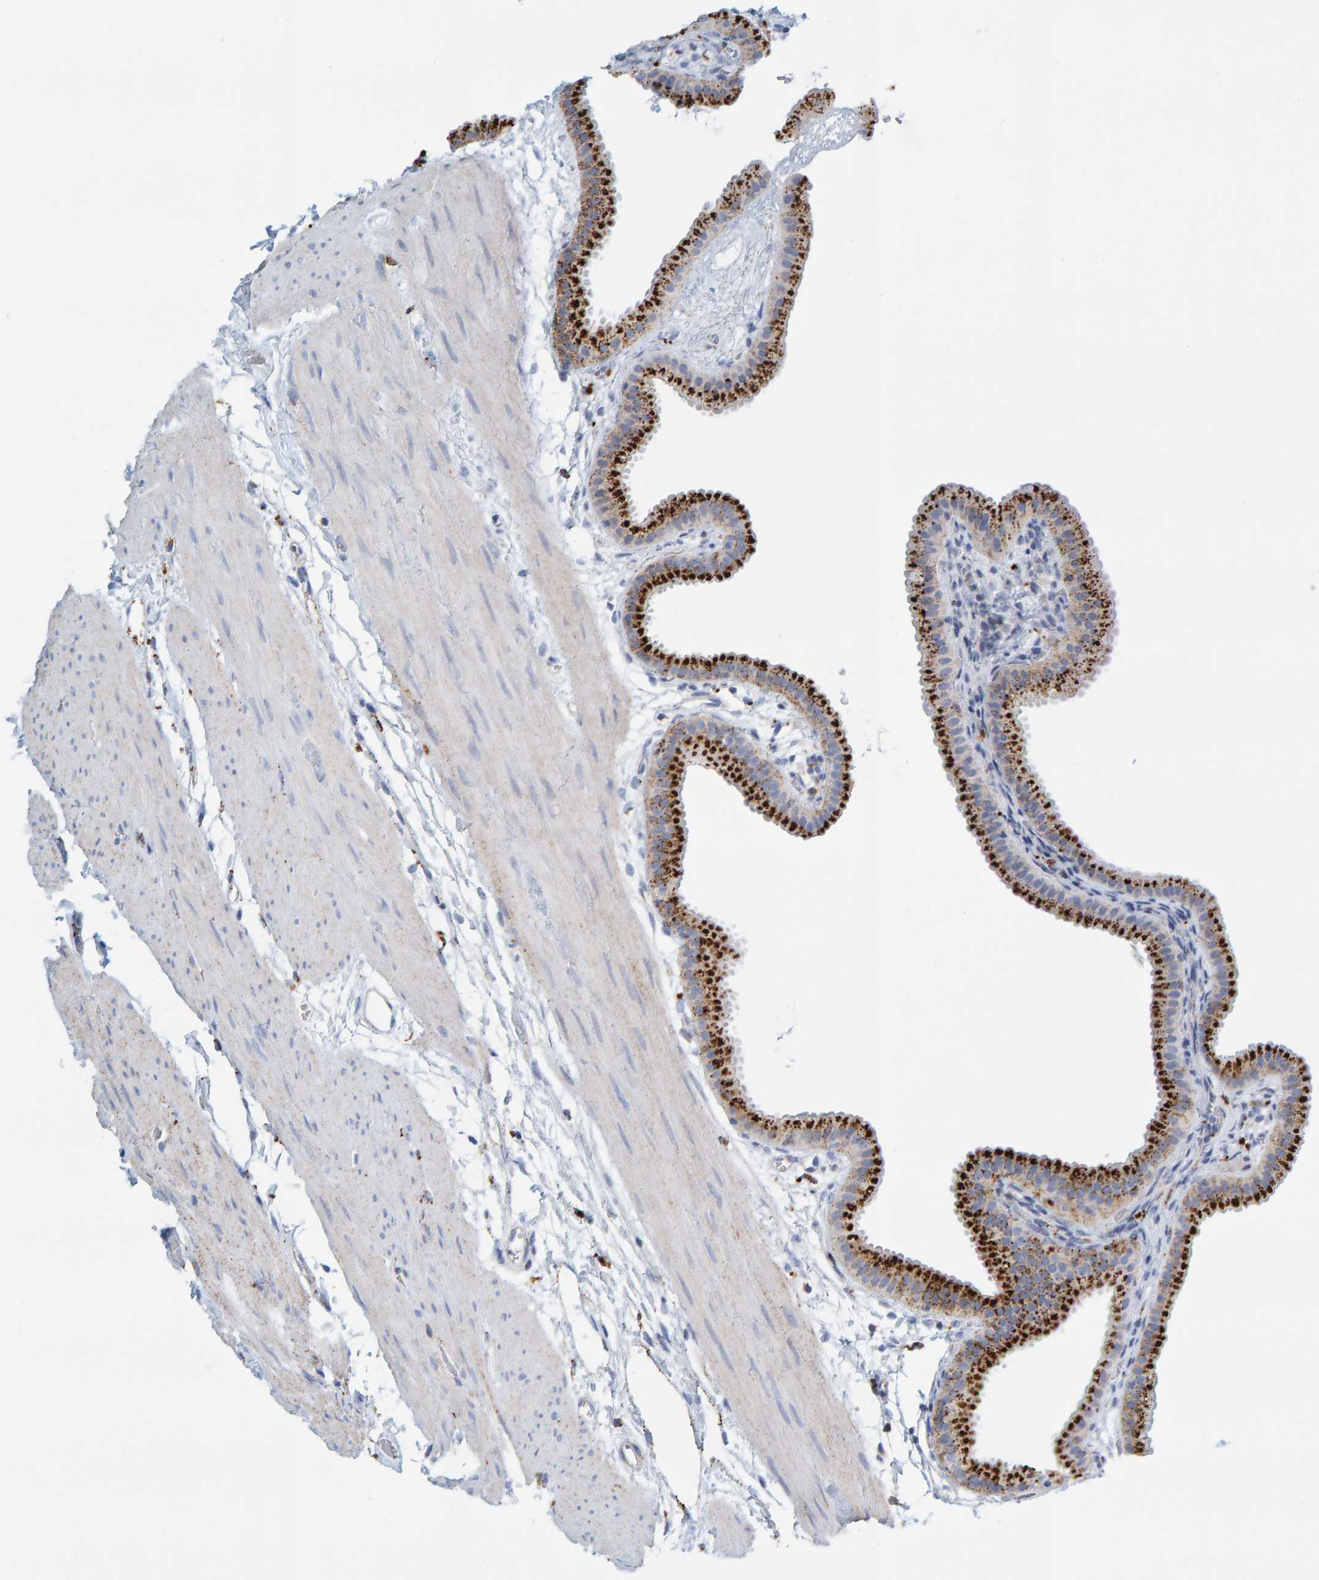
{"staining": {"intensity": "strong", "quantity": ">75%", "location": "cytoplasmic/membranous"}, "tissue": "gallbladder", "cell_type": "Glandular cells", "image_type": "normal", "snomed": [{"axis": "morphology", "description": "Normal tissue, NOS"}, {"axis": "topography", "description": "Gallbladder"}], "caption": "Immunohistochemistry of unremarkable human gallbladder demonstrates high levels of strong cytoplasmic/membranous positivity in approximately >75% of glandular cells.", "gene": "BIN3", "patient": {"sex": "female", "age": 64}}